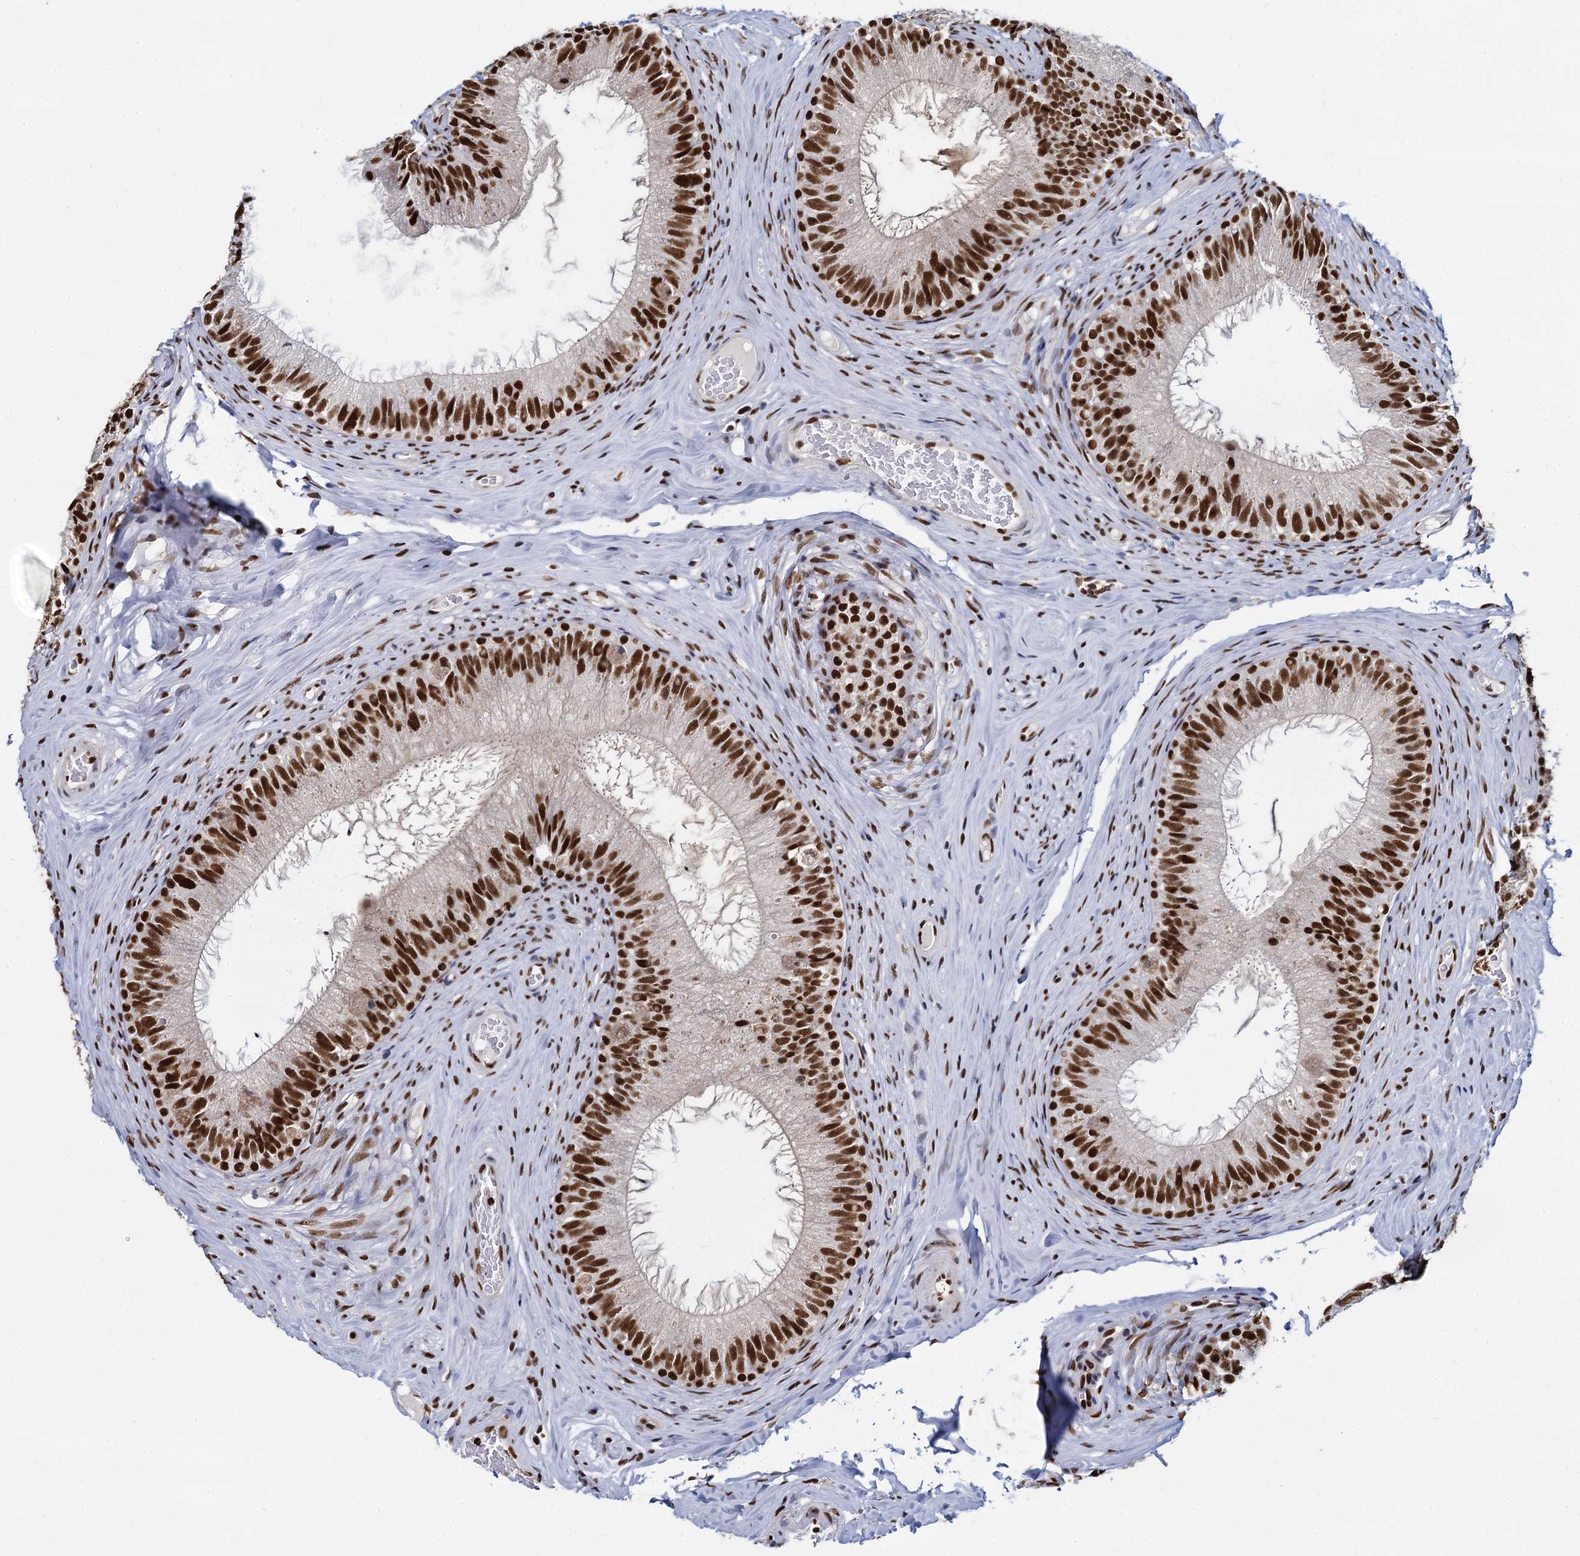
{"staining": {"intensity": "strong", "quantity": ">75%", "location": "nuclear"}, "tissue": "epididymis", "cell_type": "Glandular cells", "image_type": "normal", "snomed": [{"axis": "morphology", "description": "Normal tissue, NOS"}, {"axis": "topography", "description": "Epididymis"}], "caption": "This is an image of IHC staining of unremarkable epididymis, which shows strong positivity in the nuclear of glandular cells.", "gene": "DCPS", "patient": {"sex": "male", "age": 34}}